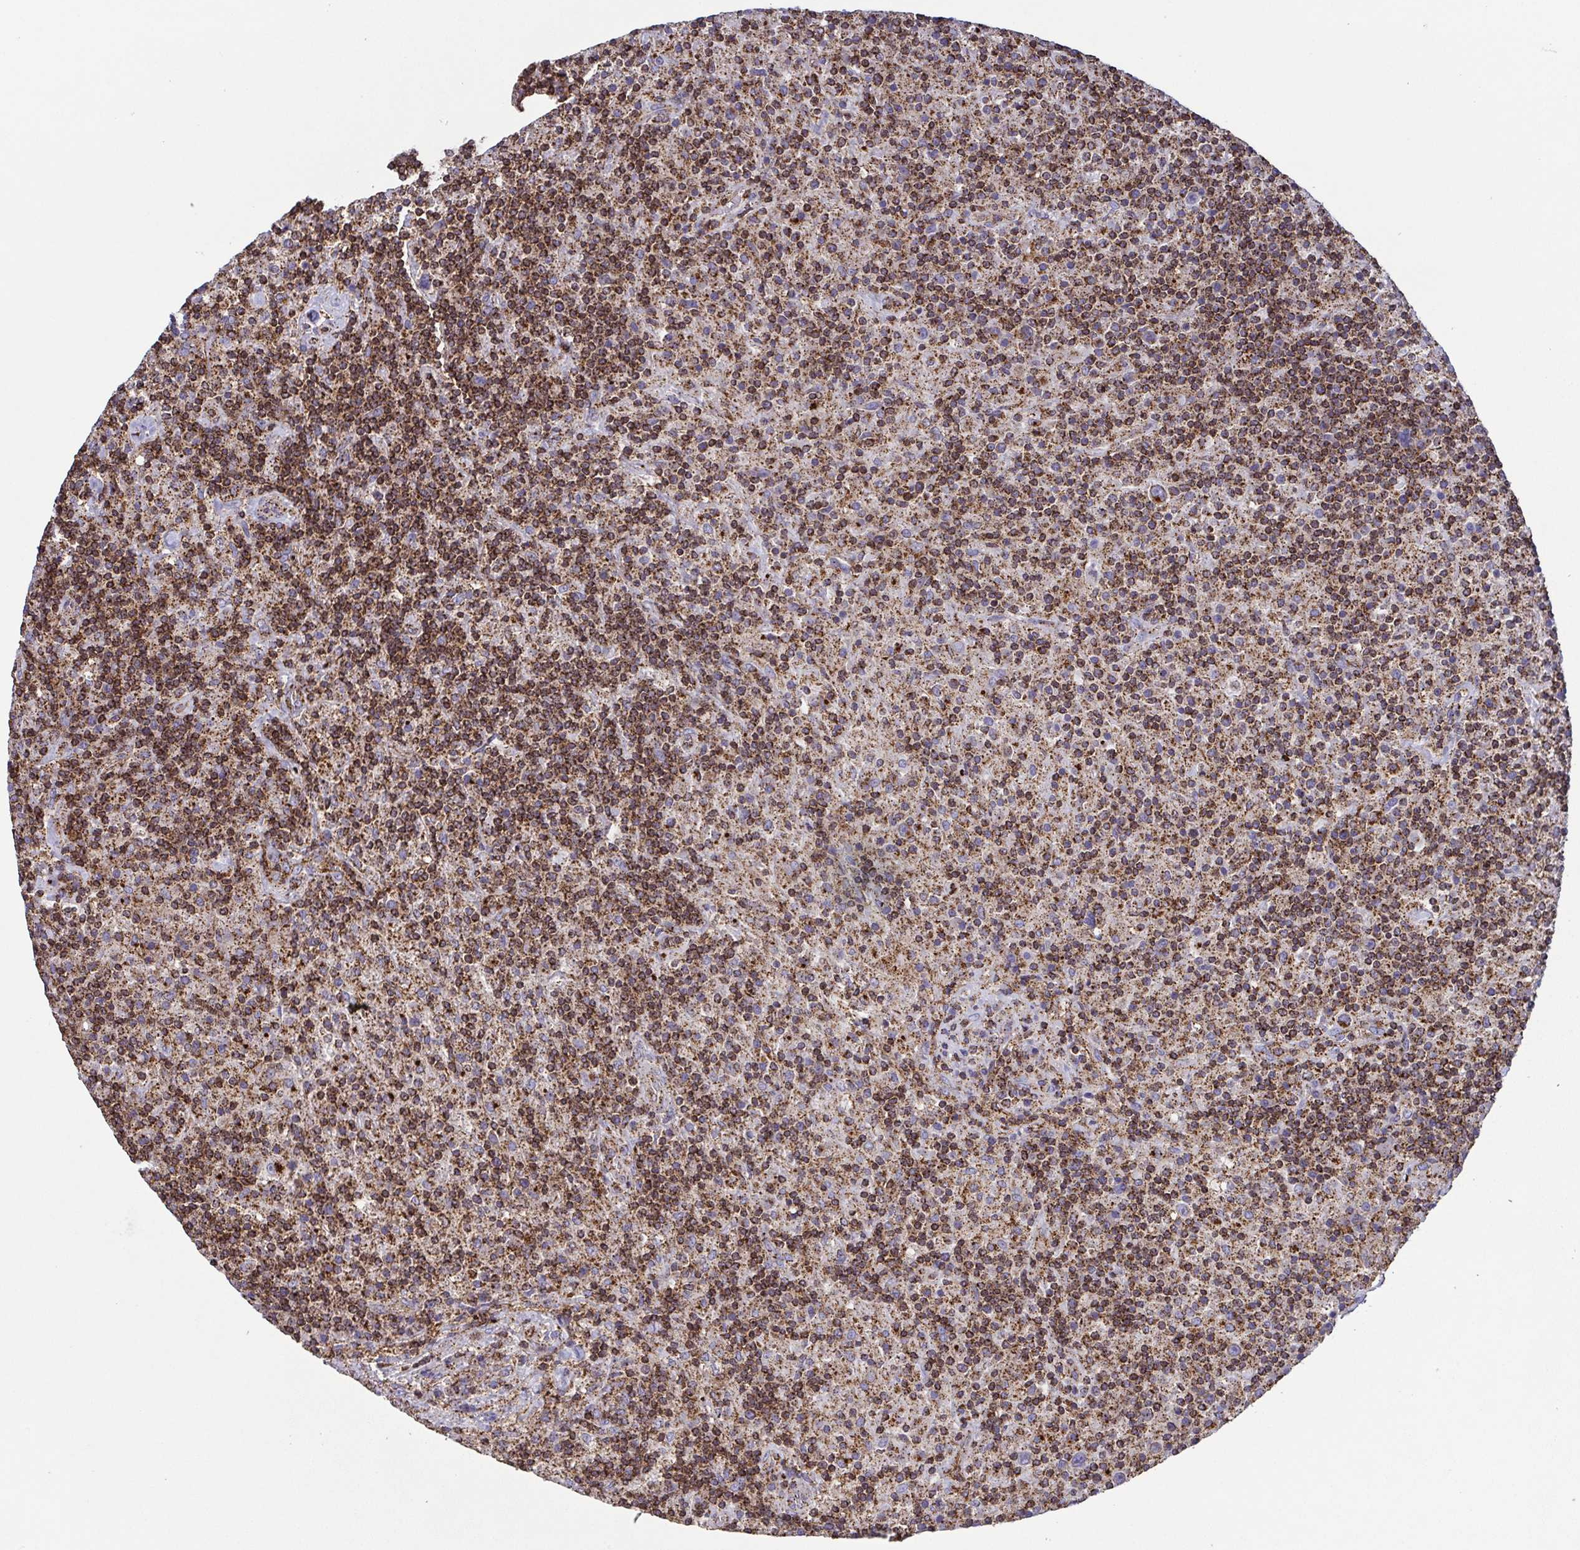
{"staining": {"intensity": "strong", "quantity": ">75%", "location": "cytoplasmic/membranous"}, "tissue": "lymphoma", "cell_type": "Tumor cells", "image_type": "cancer", "snomed": [{"axis": "morphology", "description": "Hodgkin's disease, NOS"}, {"axis": "topography", "description": "Lymph node"}], "caption": "IHC (DAB) staining of lymphoma exhibits strong cytoplasmic/membranous protein staining in about >75% of tumor cells.", "gene": "CHMP1B", "patient": {"sex": "male", "age": 70}}